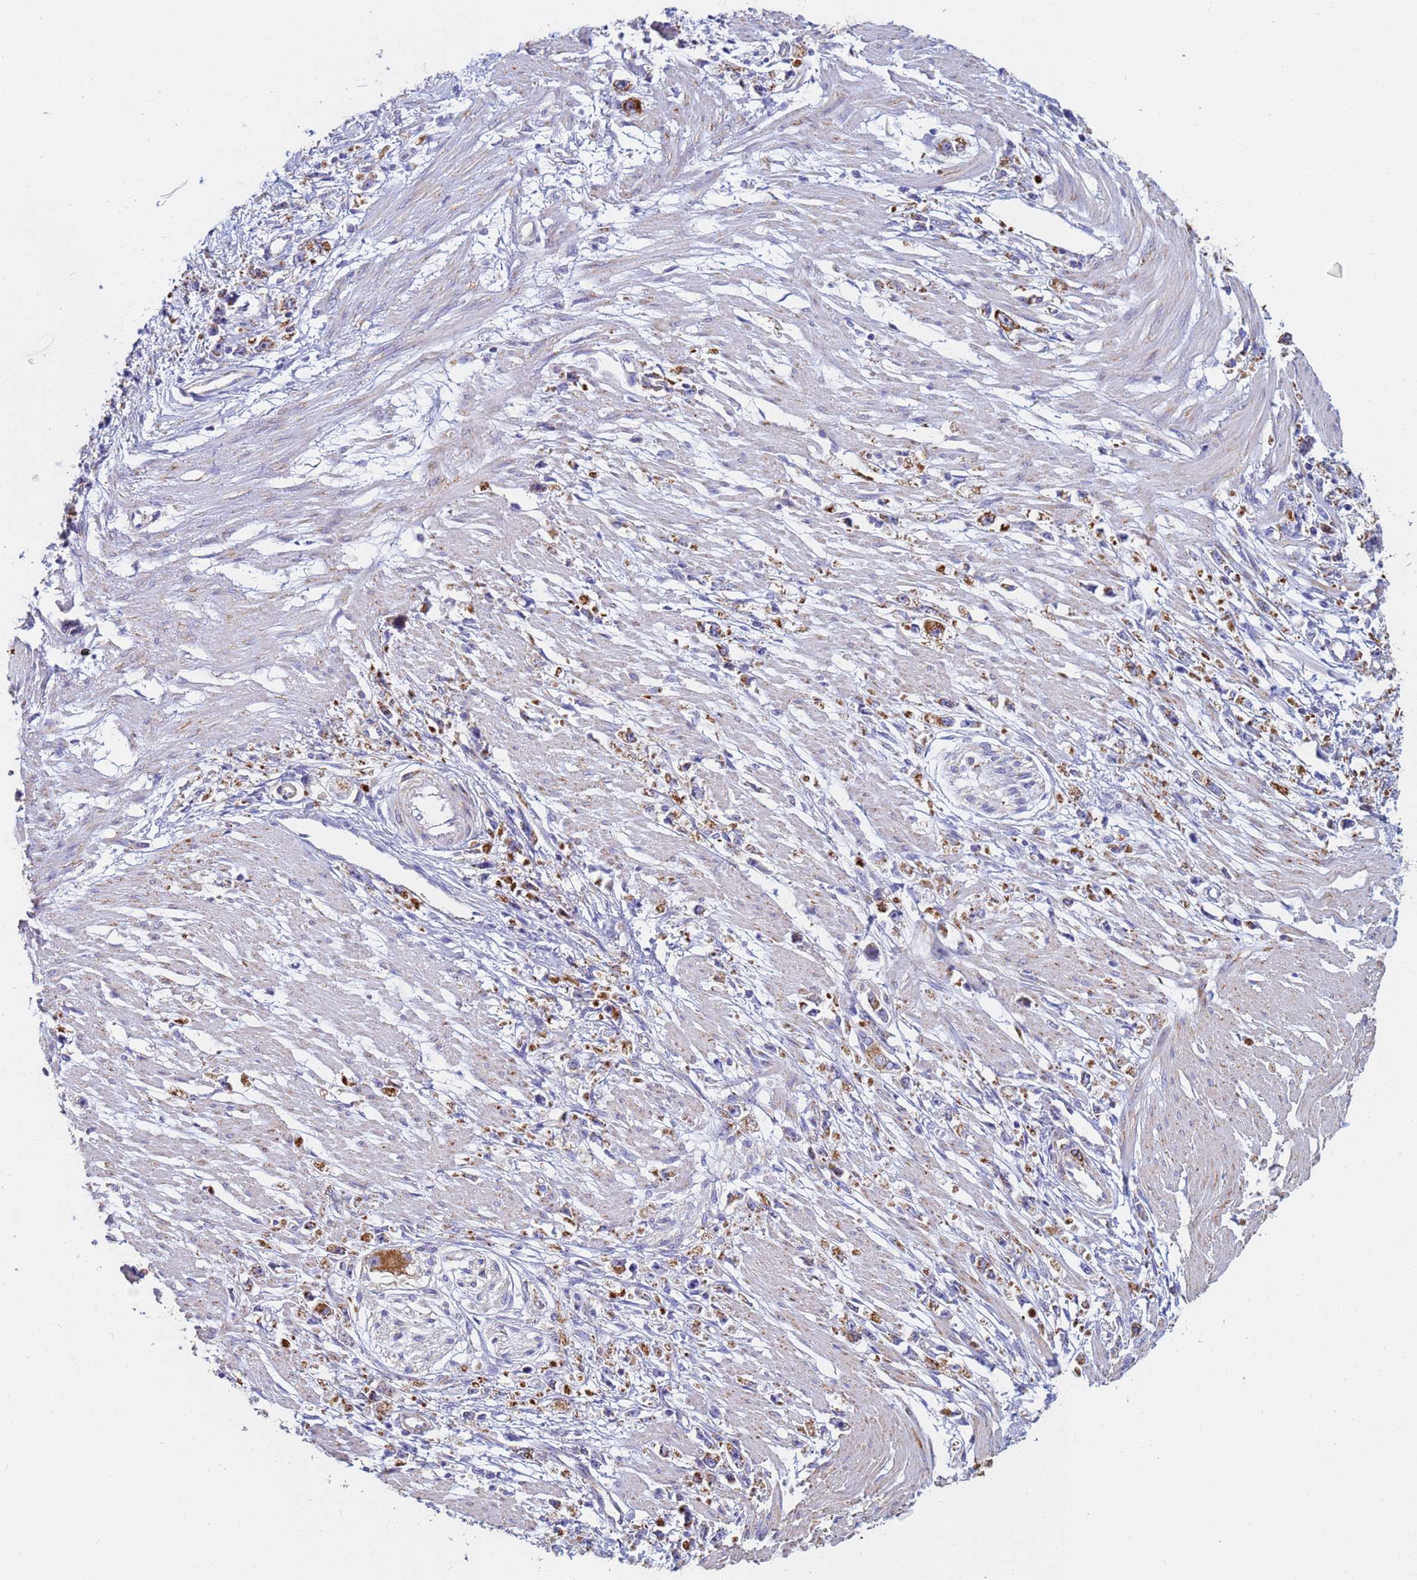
{"staining": {"intensity": "moderate", "quantity": "25%-75%", "location": "cytoplasmic/membranous"}, "tissue": "stomach cancer", "cell_type": "Tumor cells", "image_type": "cancer", "snomed": [{"axis": "morphology", "description": "Adenocarcinoma, NOS"}, {"axis": "topography", "description": "Stomach"}], "caption": "Immunohistochemical staining of human adenocarcinoma (stomach) shows moderate cytoplasmic/membranous protein staining in approximately 25%-75% of tumor cells. The staining is performed using DAB (3,3'-diaminobenzidine) brown chromogen to label protein expression. The nuclei are counter-stained blue using hematoxylin.", "gene": "UQCRH", "patient": {"sex": "female", "age": 59}}